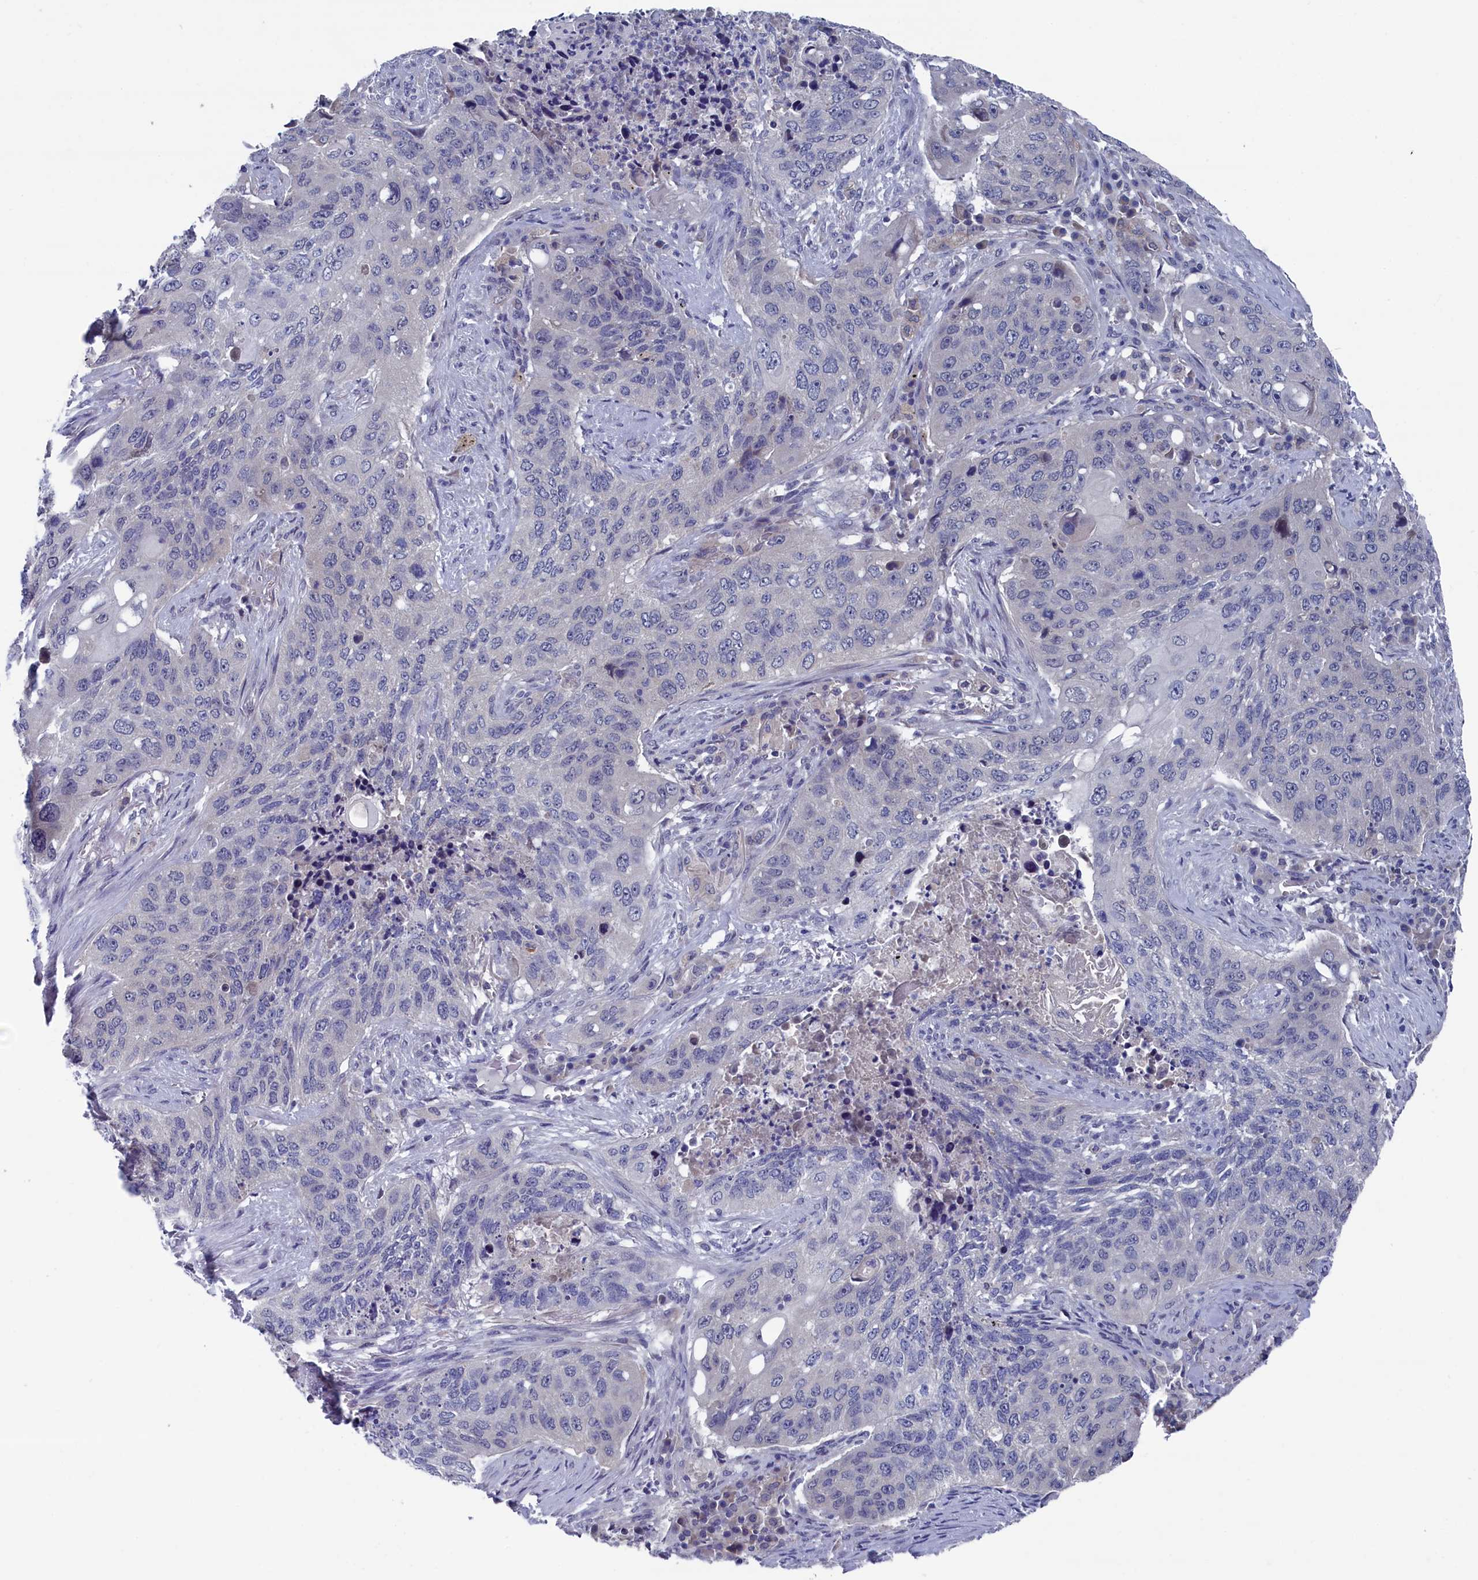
{"staining": {"intensity": "negative", "quantity": "none", "location": "none"}, "tissue": "lung cancer", "cell_type": "Tumor cells", "image_type": "cancer", "snomed": [{"axis": "morphology", "description": "Squamous cell carcinoma, NOS"}, {"axis": "topography", "description": "Lung"}], "caption": "IHC histopathology image of neoplastic tissue: human lung squamous cell carcinoma stained with DAB (3,3'-diaminobenzidine) exhibits no significant protein expression in tumor cells.", "gene": "SPATA13", "patient": {"sex": "female", "age": 63}}